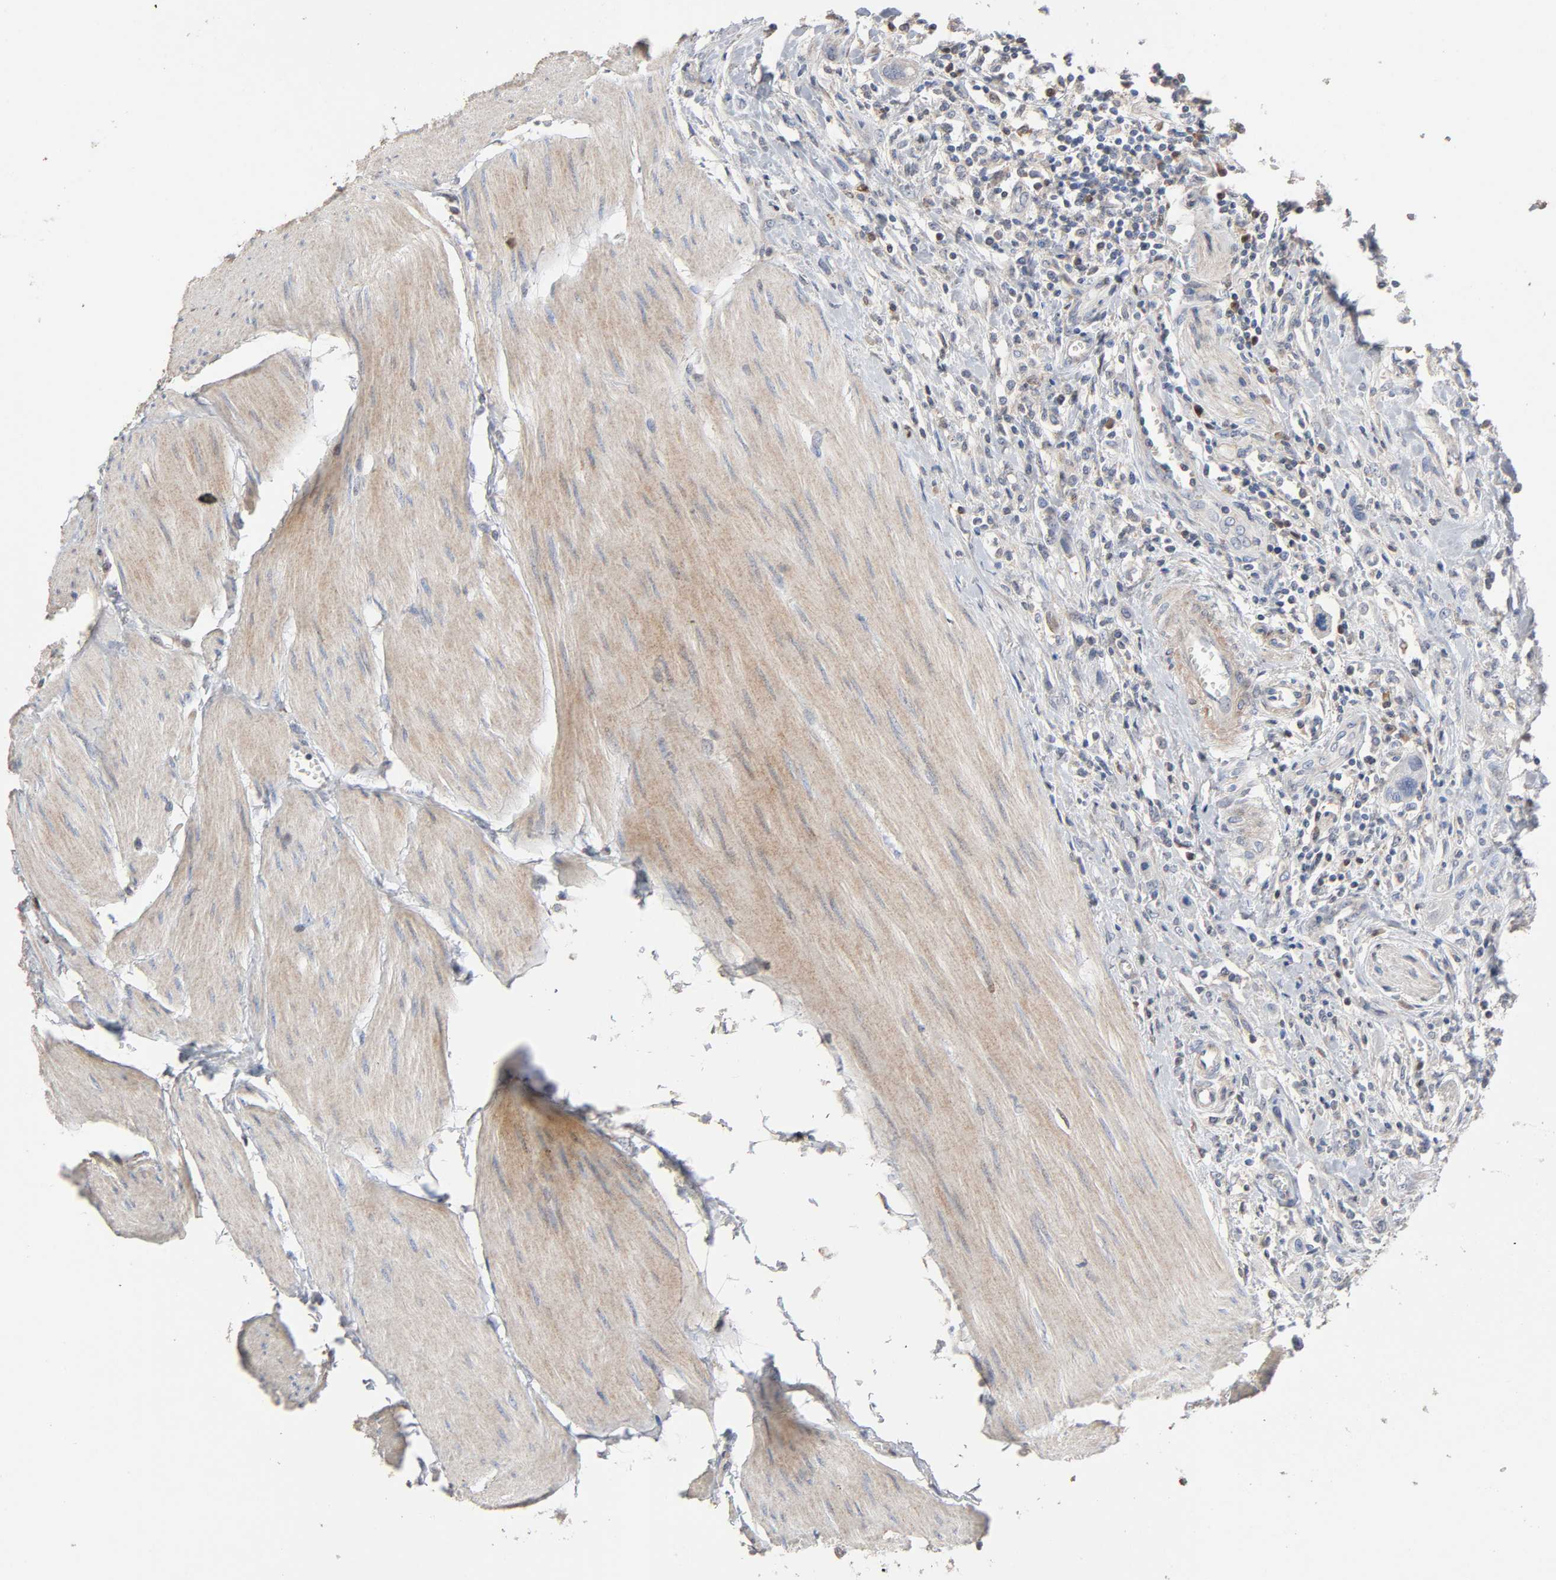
{"staining": {"intensity": "negative", "quantity": "none", "location": "none"}, "tissue": "urothelial cancer", "cell_type": "Tumor cells", "image_type": "cancer", "snomed": [{"axis": "morphology", "description": "Urothelial carcinoma, High grade"}, {"axis": "topography", "description": "Urinary bladder"}], "caption": "A micrograph of urothelial carcinoma (high-grade) stained for a protein demonstrates no brown staining in tumor cells.", "gene": "CDK6", "patient": {"sex": "male", "age": 50}}